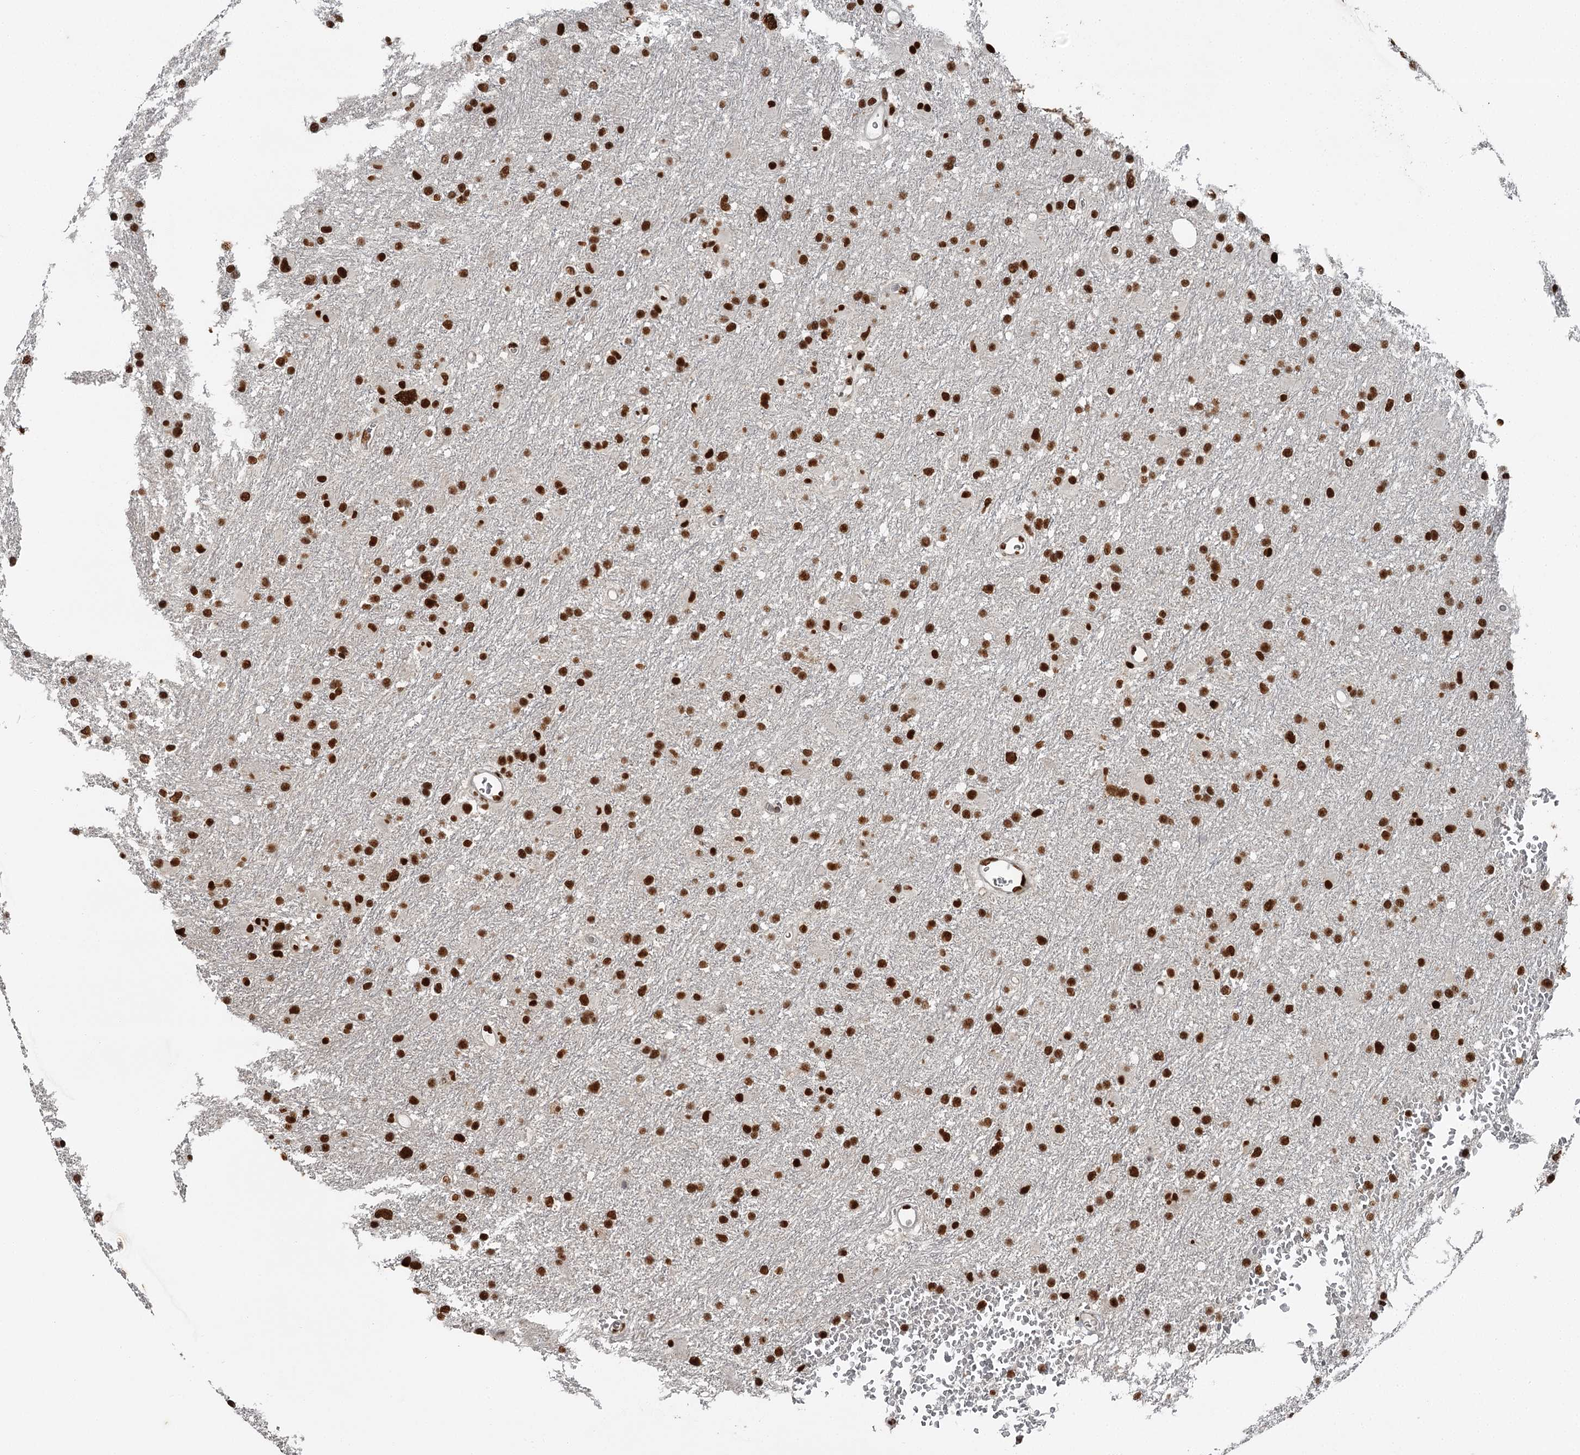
{"staining": {"intensity": "strong", "quantity": ">75%", "location": "nuclear"}, "tissue": "glioma", "cell_type": "Tumor cells", "image_type": "cancer", "snomed": [{"axis": "morphology", "description": "Glioma, malignant, High grade"}, {"axis": "topography", "description": "Cerebral cortex"}], "caption": "The micrograph demonstrates a brown stain indicating the presence of a protein in the nuclear of tumor cells in high-grade glioma (malignant).", "gene": "RBBP7", "patient": {"sex": "female", "age": 36}}